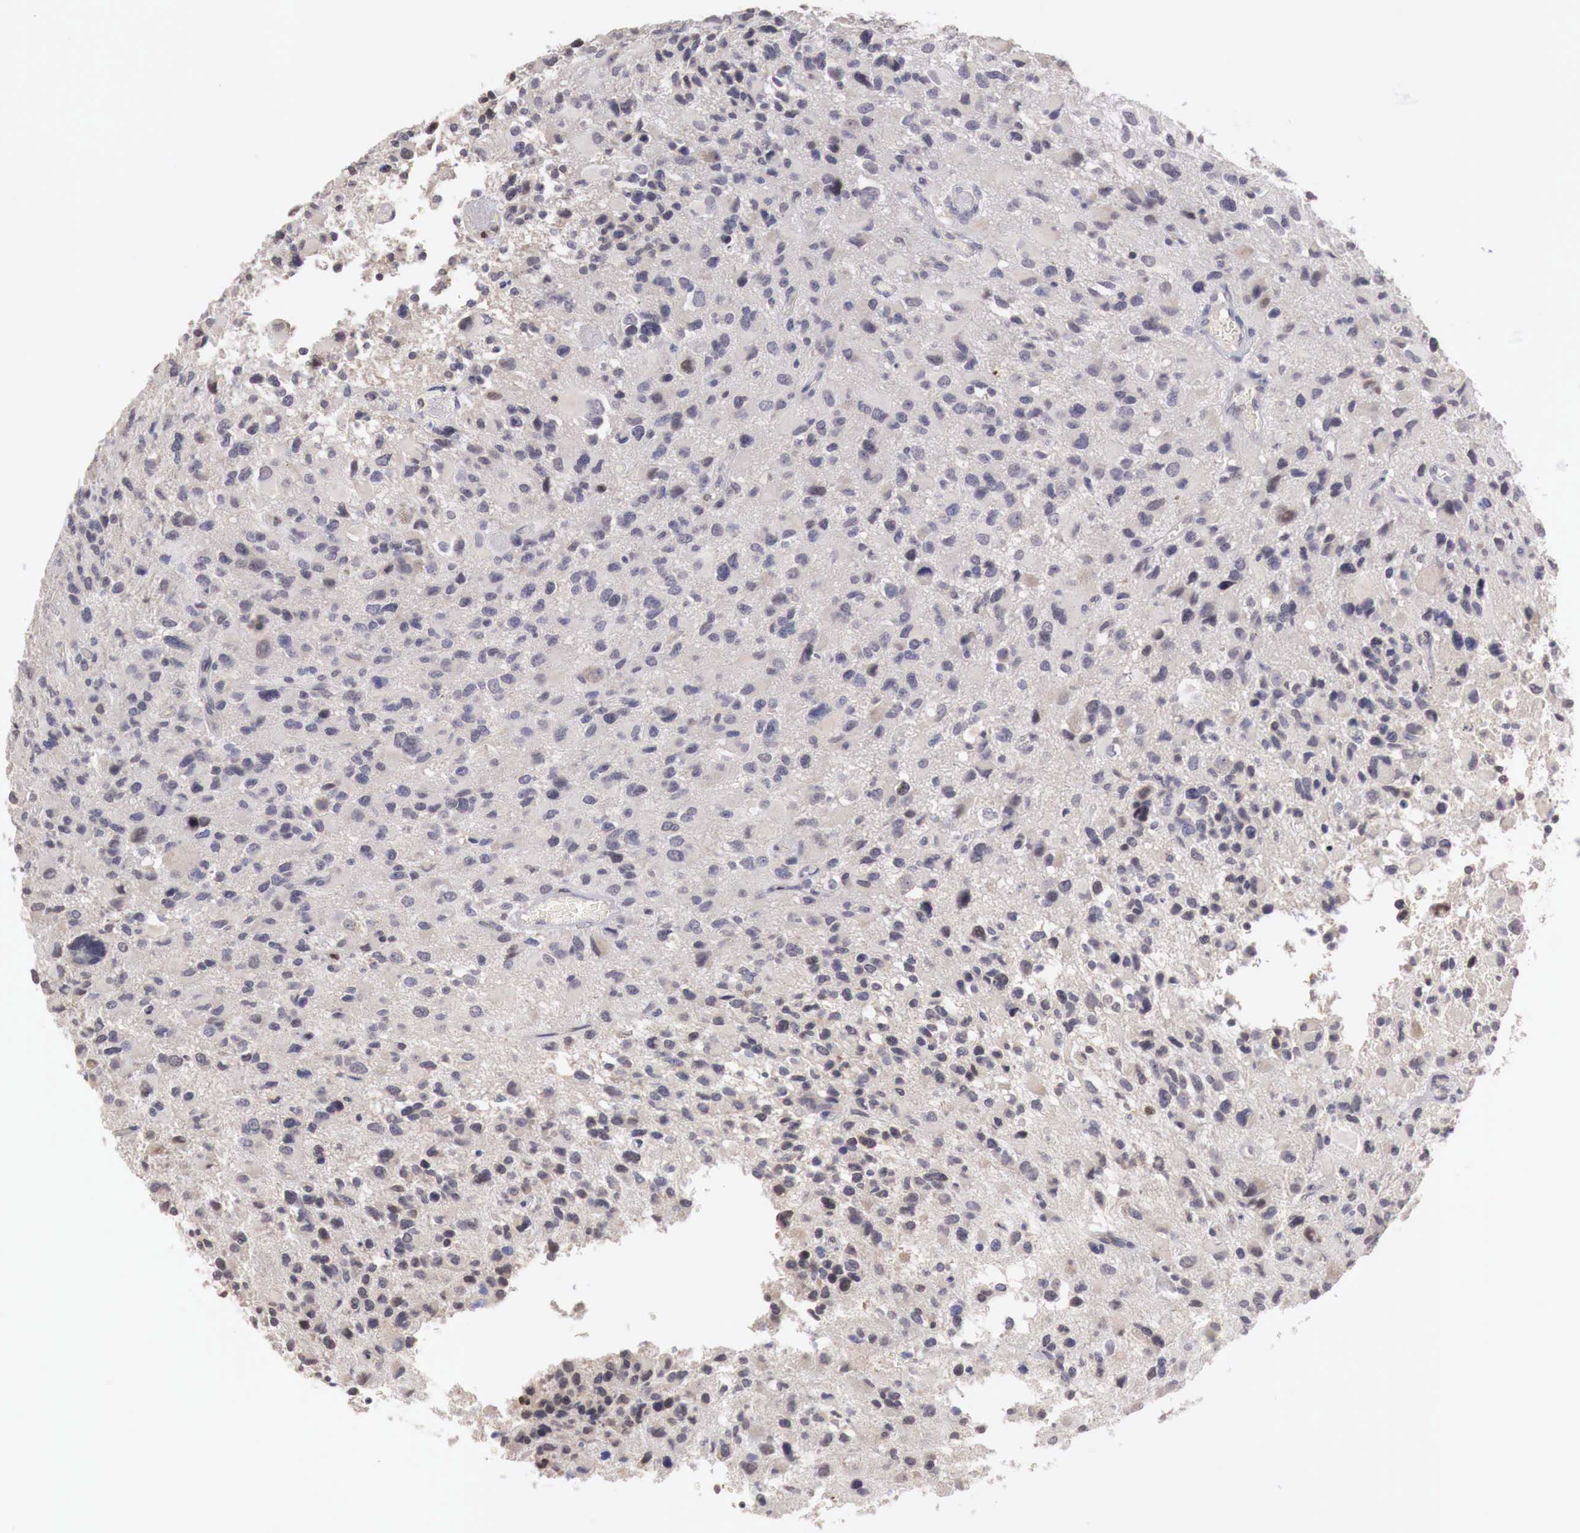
{"staining": {"intensity": "negative", "quantity": "none", "location": "none"}, "tissue": "glioma", "cell_type": "Tumor cells", "image_type": "cancer", "snomed": [{"axis": "morphology", "description": "Glioma, malignant, High grade"}, {"axis": "topography", "description": "Brain"}], "caption": "This is a photomicrograph of immunohistochemistry staining of malignant glioma (high-grade), which shows no expression in tumor cells.", "gene": "TBC1D9", "patient": {"sex": "male", "age": 69}}